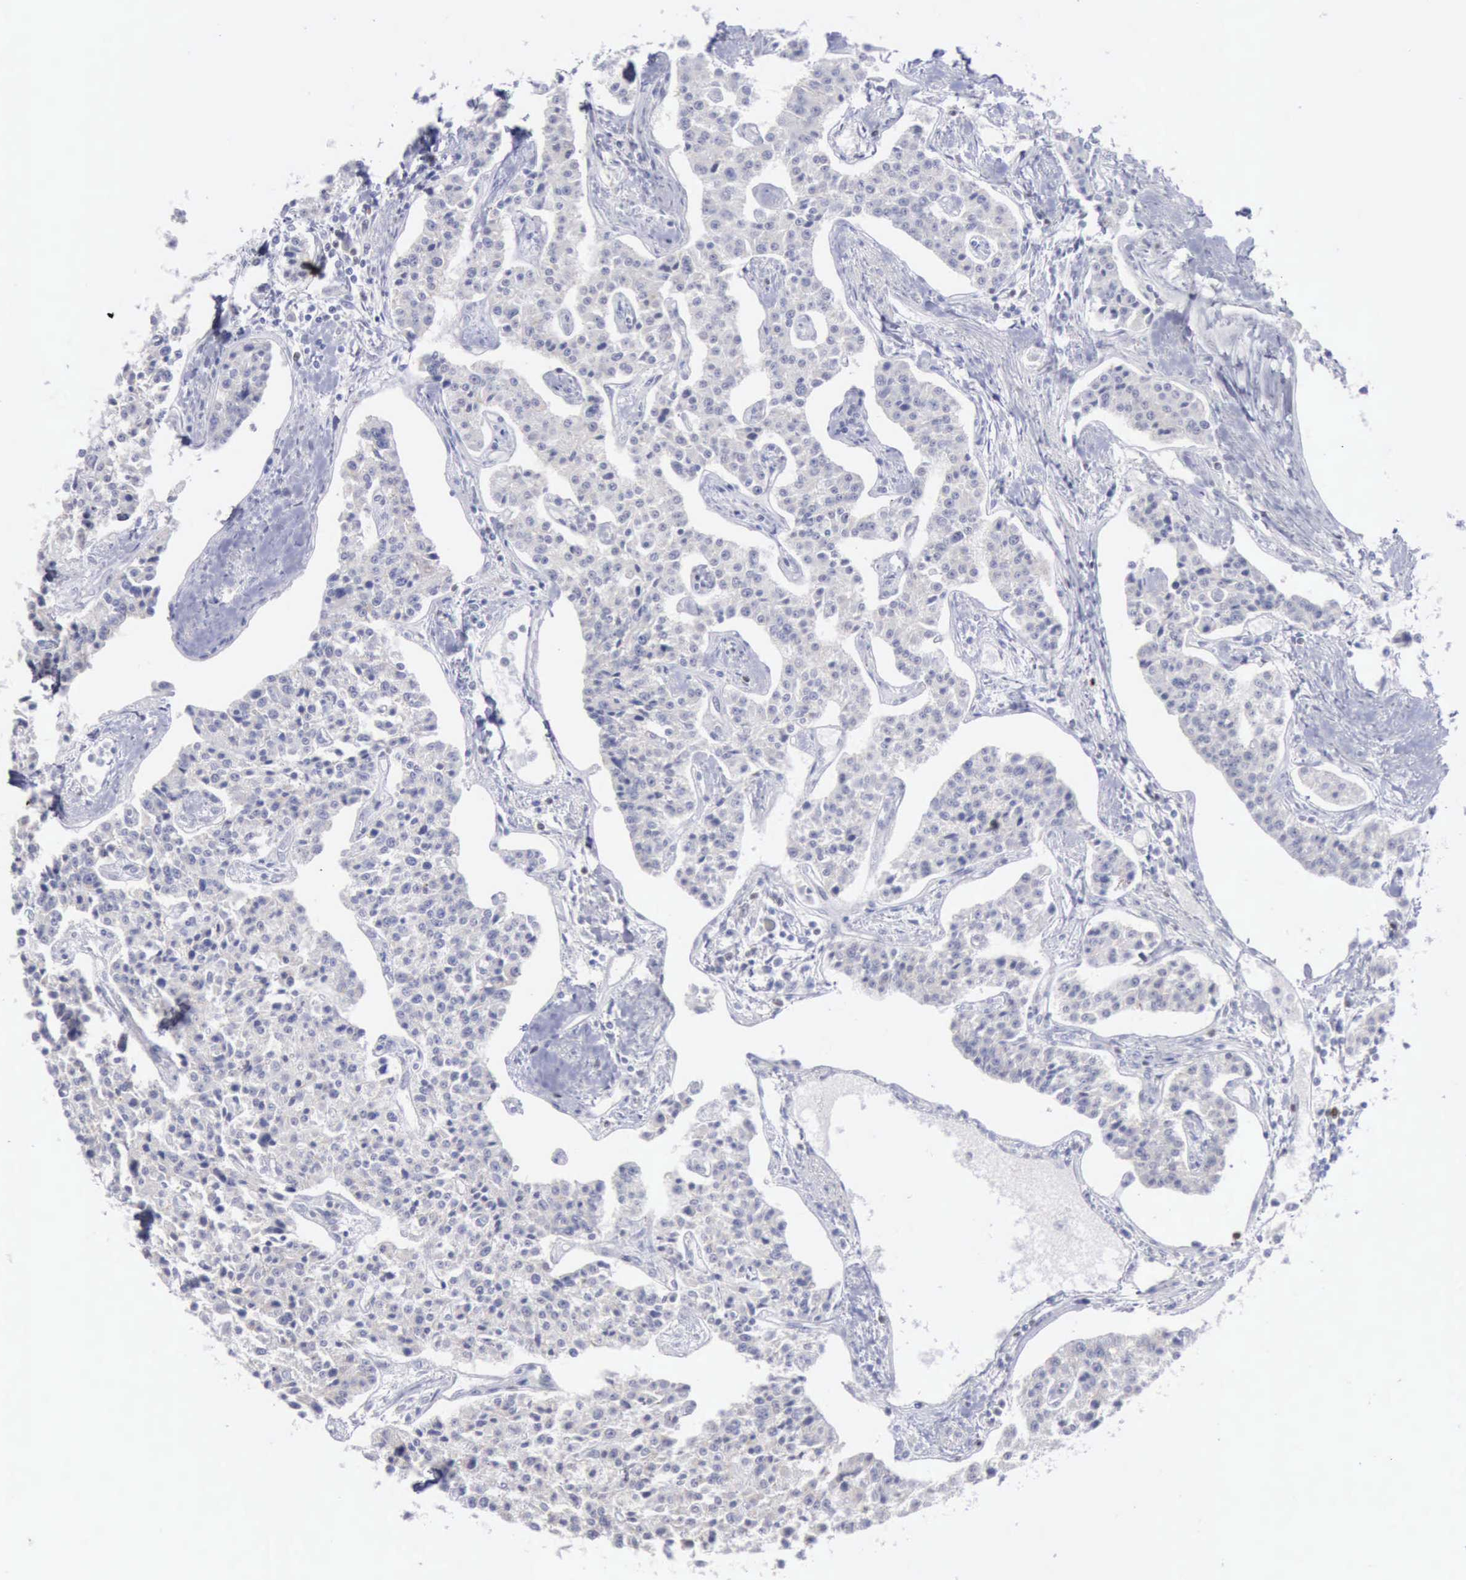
{"staining": {"intensity": "negative", "quantity": "none", "location": "none"}, "tissue": "carcinoid", "cell_type": "Tumor cells", "image_type": "cancer", "snomed": [{"axis": "morphology", "description": "Carcinoid, malignant, NOS"}, {"axis": "topography", "description": "Stomach"}], "caption": "High magnification brightfield microscopy of carcinoid (malignant) stained with DAB (brown) and counterstained with hematoxylin (blue): tumor cells show no significant expression.", "gene": "SATB2", "patient": {"sex": "female", "age": 76}}